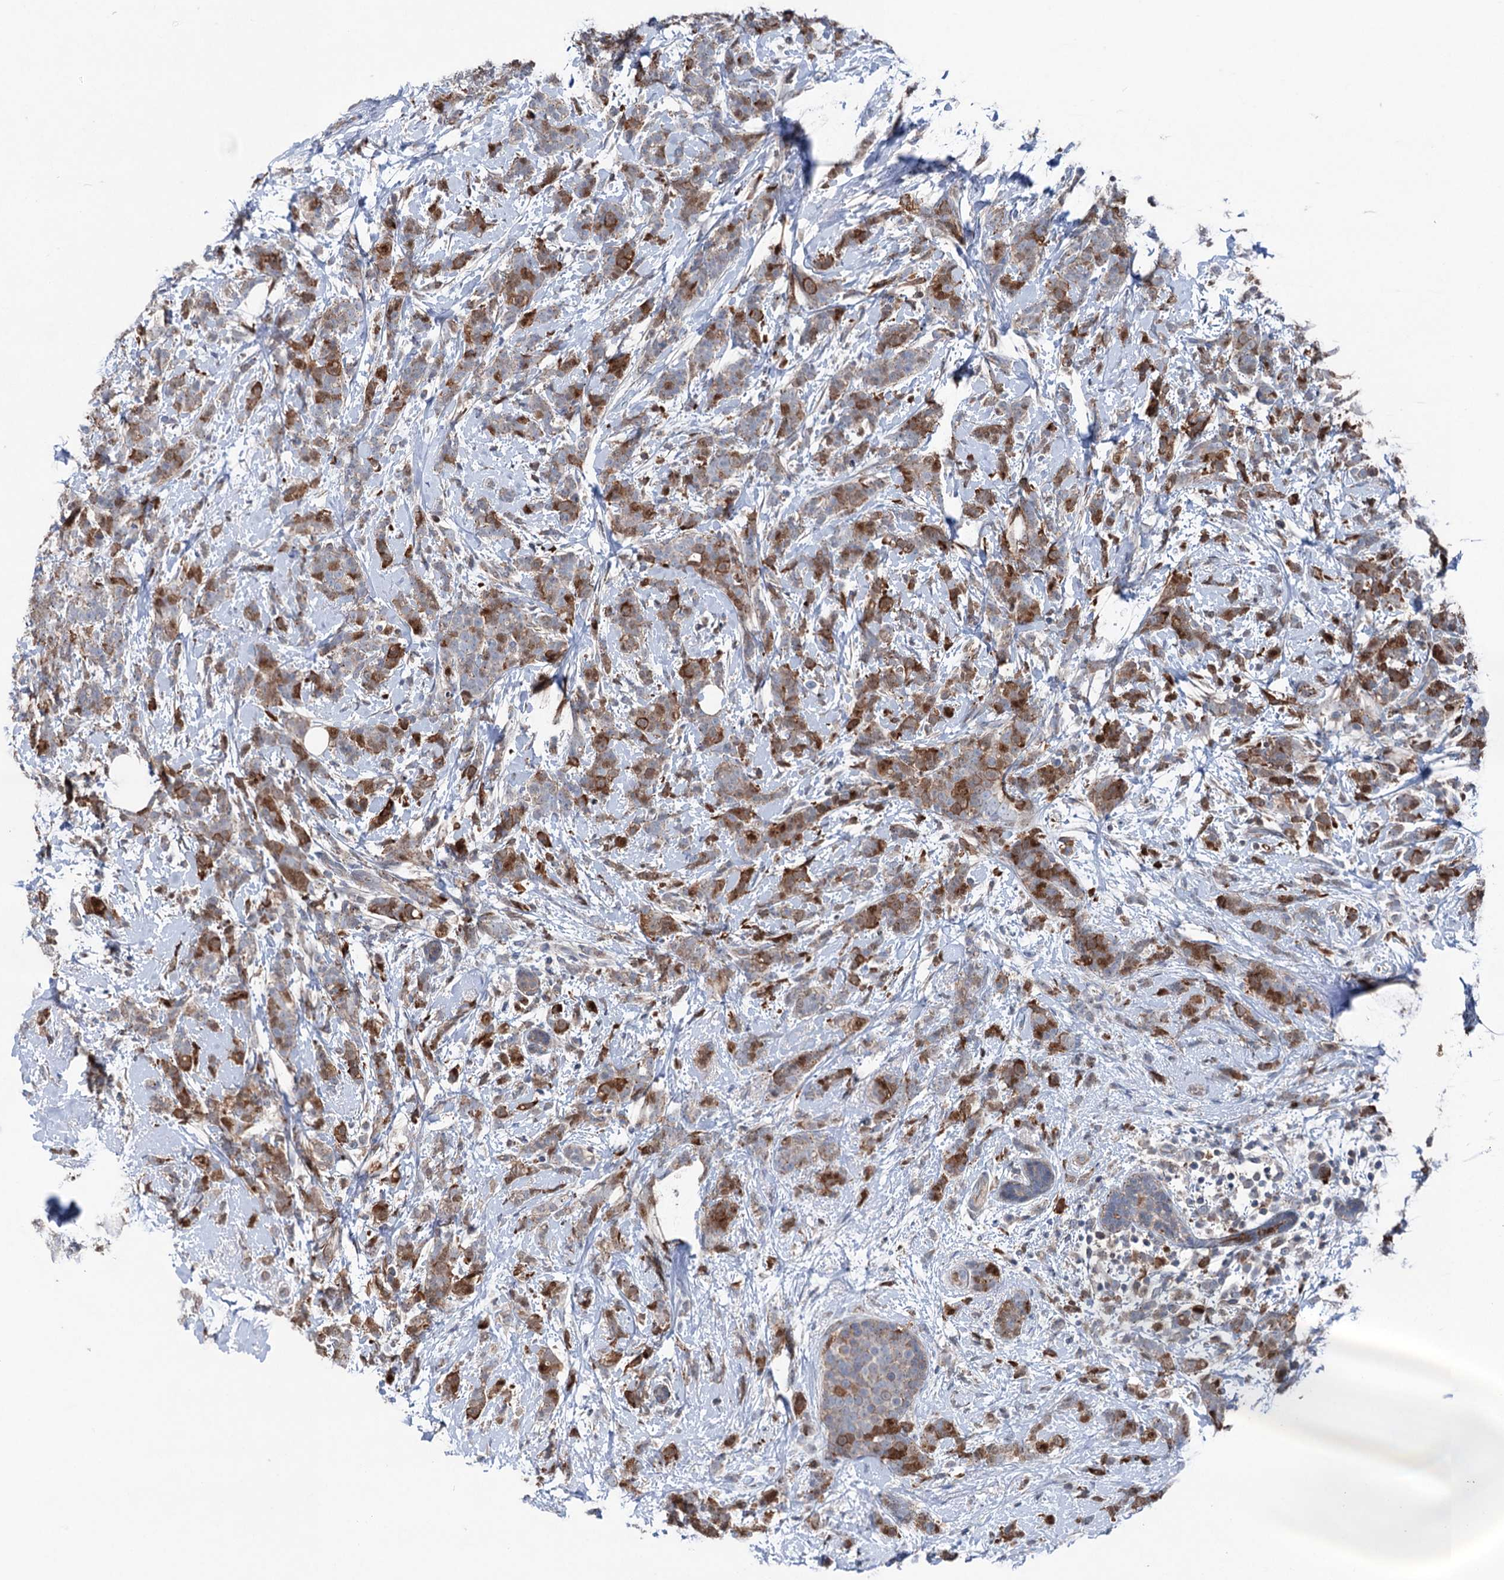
{"staining": {"intensity": "strong", "quantity": ">75%", "location": "cytoplasmic/membranous"}, "tissue": "breast cancer", "cell_type": "Tumor cells", "image_type": "cancer", "snomed": [{"axis": "morphology", "description": "Lobular carcinoma"}, {"axis": "topography", "description": "Breast"}], "caption": "DAB (3,3'-diaminobenzidine) immunohistochemical staining of human lobular carcinoma (breast) demonstrates strong cytoplasmic/membranous protein staining in about >75% of tumor cells.", "gene": "NCAPD2", "patient": {"sex": "female", "age": 58}}